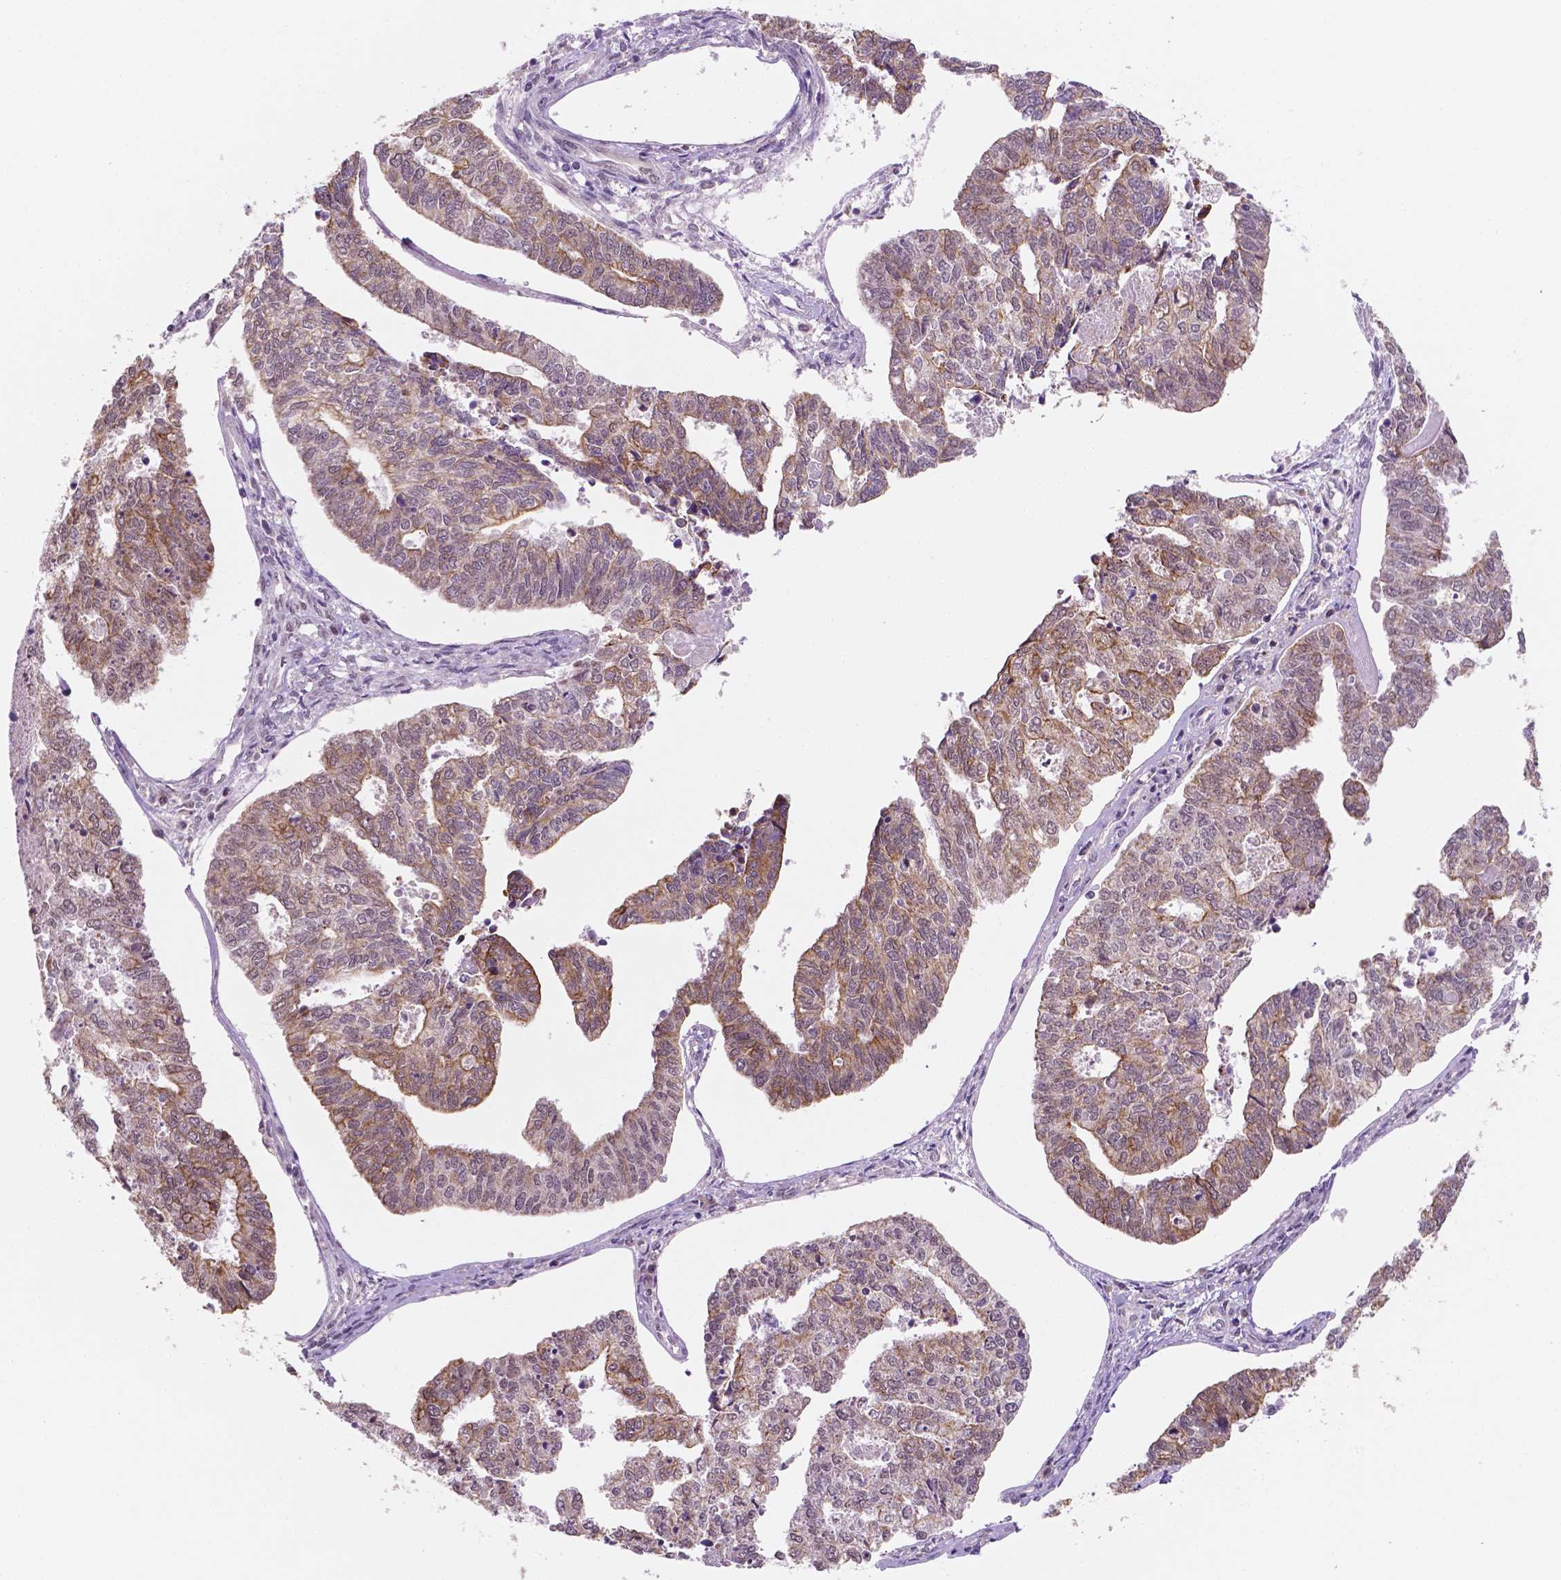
{"staining": {"intensity": "moderate", "quantity": ">75%", "location": "cytoplasmic/membranous"}, "tissue": "endometrial cancer", "cell_type": "Tumor cells", "image_type": "cancer", "snomed": [{"axis": "morphology", "description": "Adenocarcinoma, NOS"}, {"axis": "topography", "description": "Endometrium"}], "caption": "Endometrial adenocarcinoma stained with DAB (3,3'-diaminobenzidine) immunohistochemistry (IHC) demonstrates medium levels of moderate cytoplasmic/membranous expression in approximately >75% of tumor cells. (DAB (3,3'-diaminobenzidine) = brown stain, brightfield microscopy at high magnification).", "gene": "SHLD3", "patient": {"sex": "female", "age": 73}}